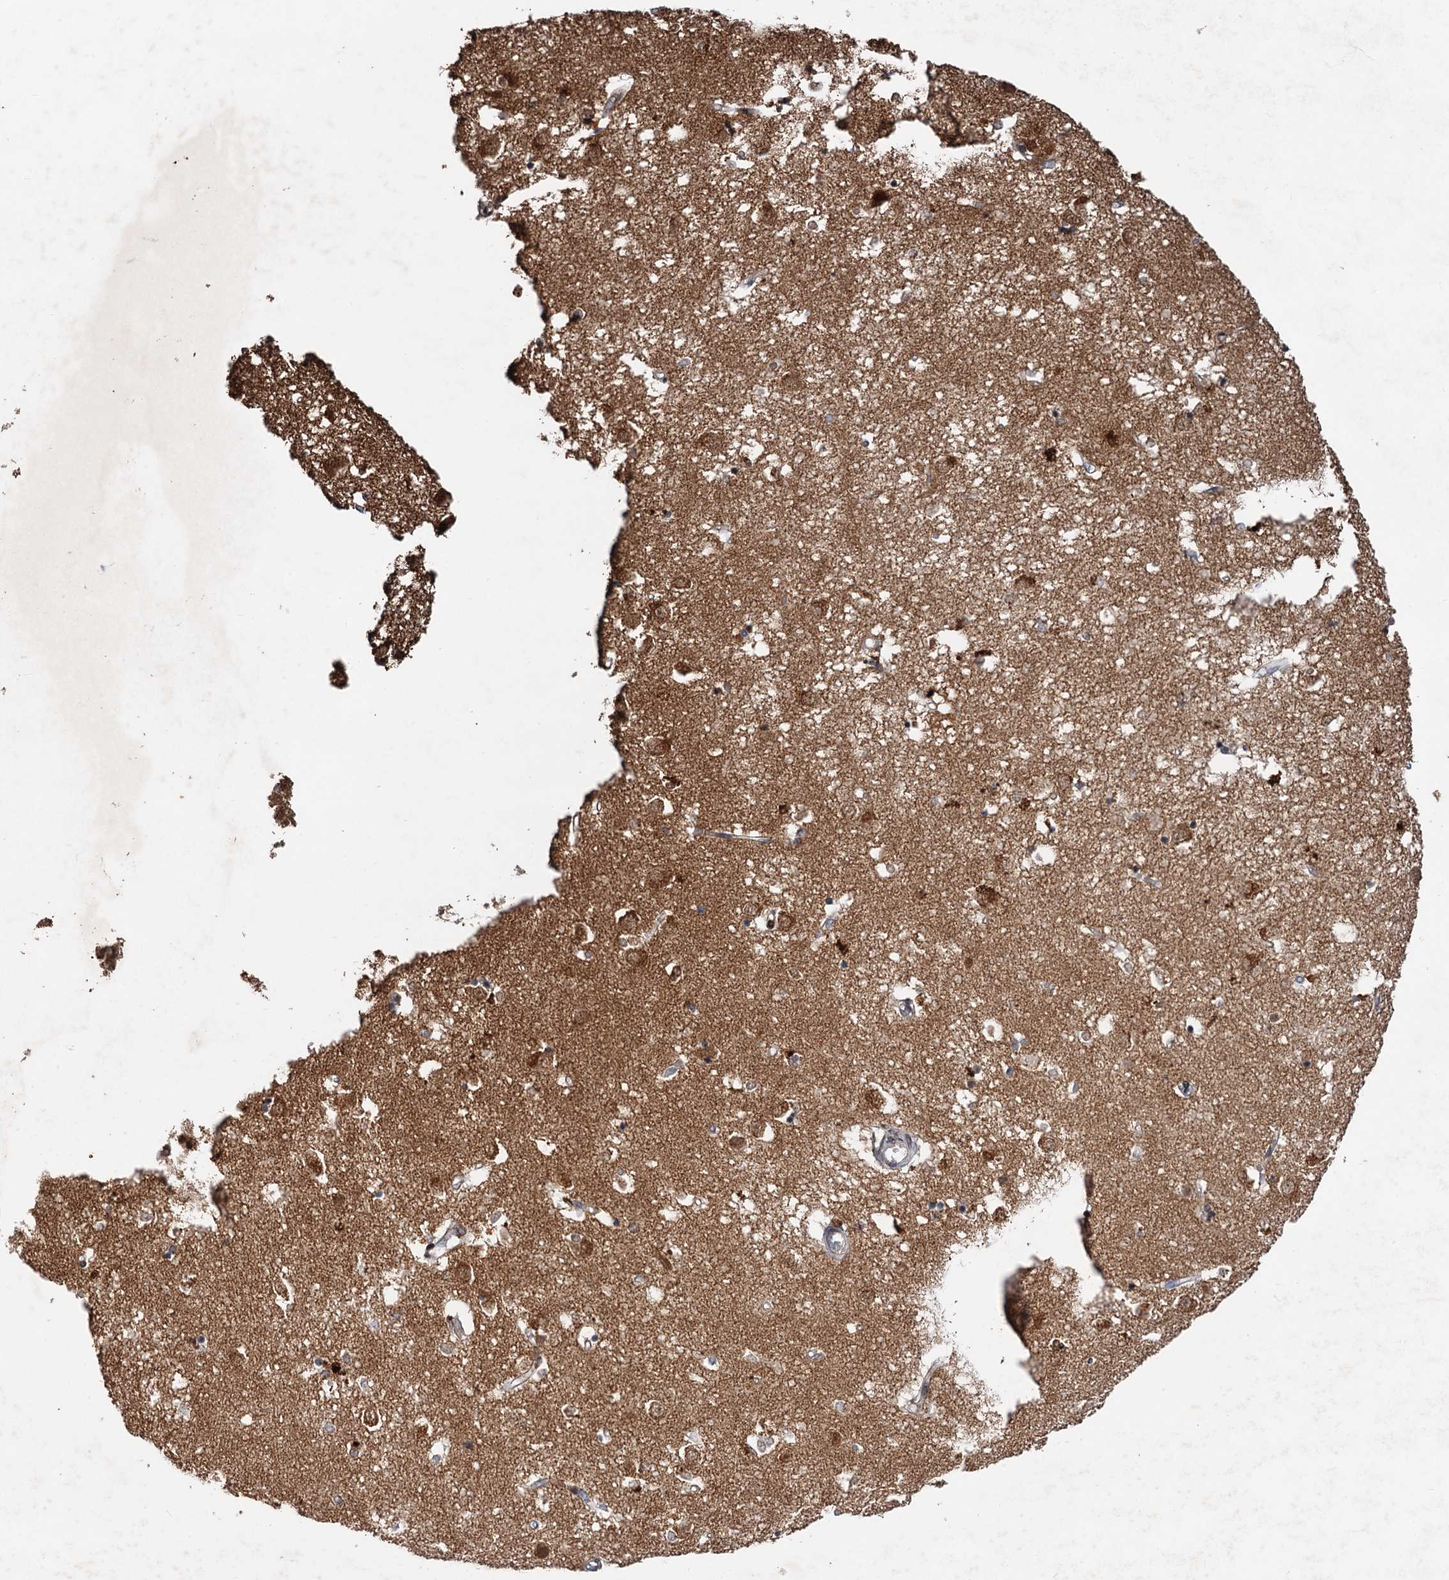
{"staining": {"intensity": "weak", "quantity": "<25%", "location": "cytoplasmic/membranous"}, "tissue": "caudate", "cell_type": "Glial cells", "image_type": "normal", "snomed": [{"axis": "morphology", "description": "Normal tissue, NOS"}, {"axis": "topography", "description": "Lateral ventricle wall"}], "caption": "Immunohistochemical staining of benign human caudate exhibits no significant staining in glial cells. The staining is performed using DAB (3,3'-diaminobenzidine) brown chromogen with nuclei counter-stained in using hematoxylin.", "gene": "REP15", "patient": {"sex": "male", "age": 45}}